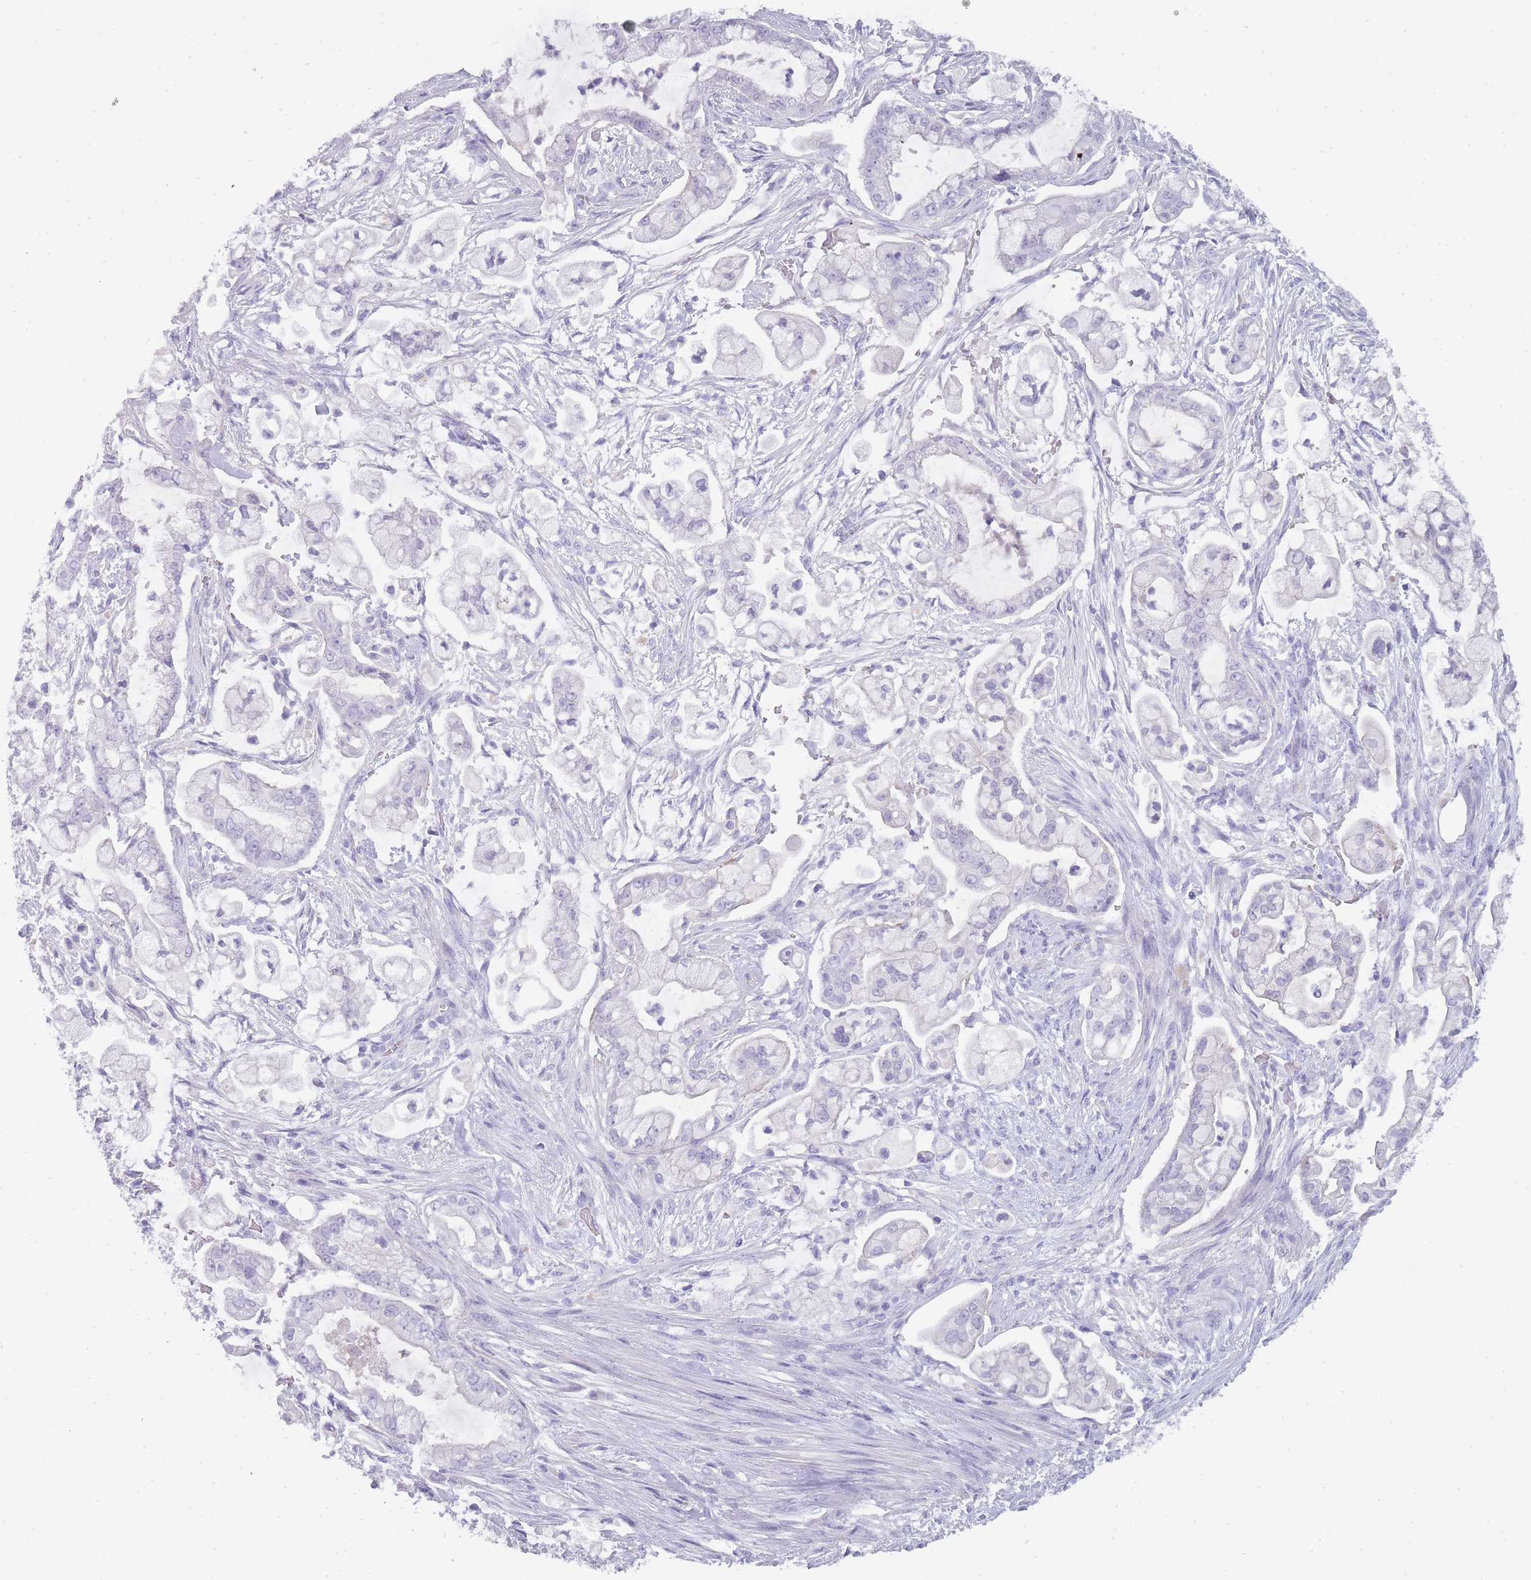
{"staining": {"intensity": "negative", "quantity": "none", "location": "none"}, "tissue": "pancreatic cancer", "cell_type": "Tumor cells", "image_type": "cancer", "snomed": [{"axis": "morphology", "description": "Adenocarcinoma, NOS"}, {"axis": "topography", "description": "Pancreas"}], "caption": "This is an IHC photomicrograph of adenocarcinoma (pancreatic). There is no staining in tumor cells.", "gene": "TCP11", "patient": {"sex": "female", "age": 69}}